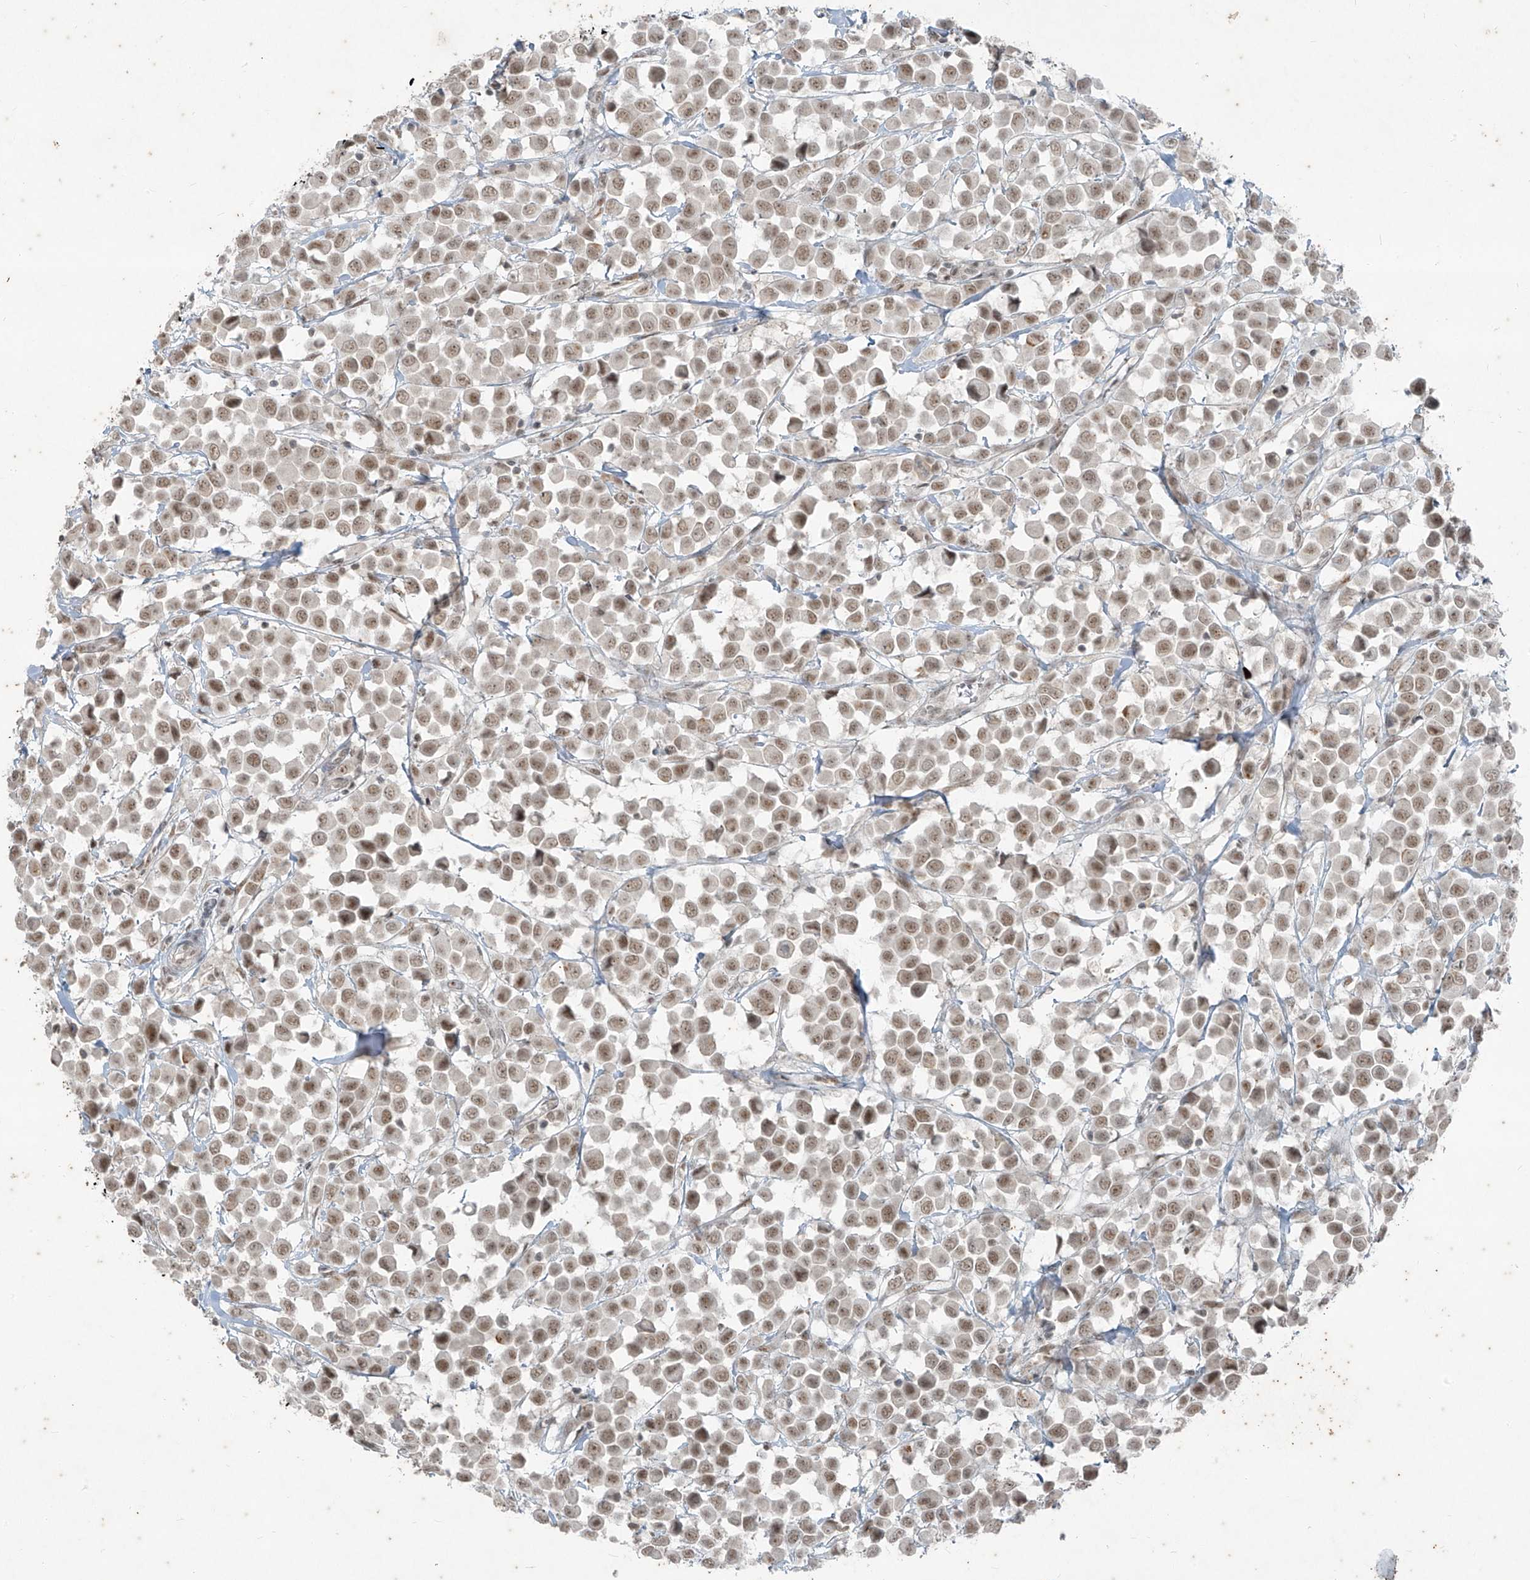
{"staining": {"intensity": "moderate", "quantity": ">75%", "location": "nuclear"}, "tissue": "breast cancer", "cell_type": "Tumor cells", "image_type": "cancer", "snomed": [{"axis": "morphology", "description": "Duct carcinoma"}, {"axis": "topography", "description": "Breast"}], "caption": "Immunohistochemistry (IHC) micrograph of neoplastic tissue: breast cancer (invasive ductal carcinoma) stained using immunohistochemistry shows medium levels of moderate protein expression localized specifically in the nuclear of tumor cells, appearing as a nuclear brown color.", "gene": "ZNF354B", "patient": {"sex": "female", "age": 61}}